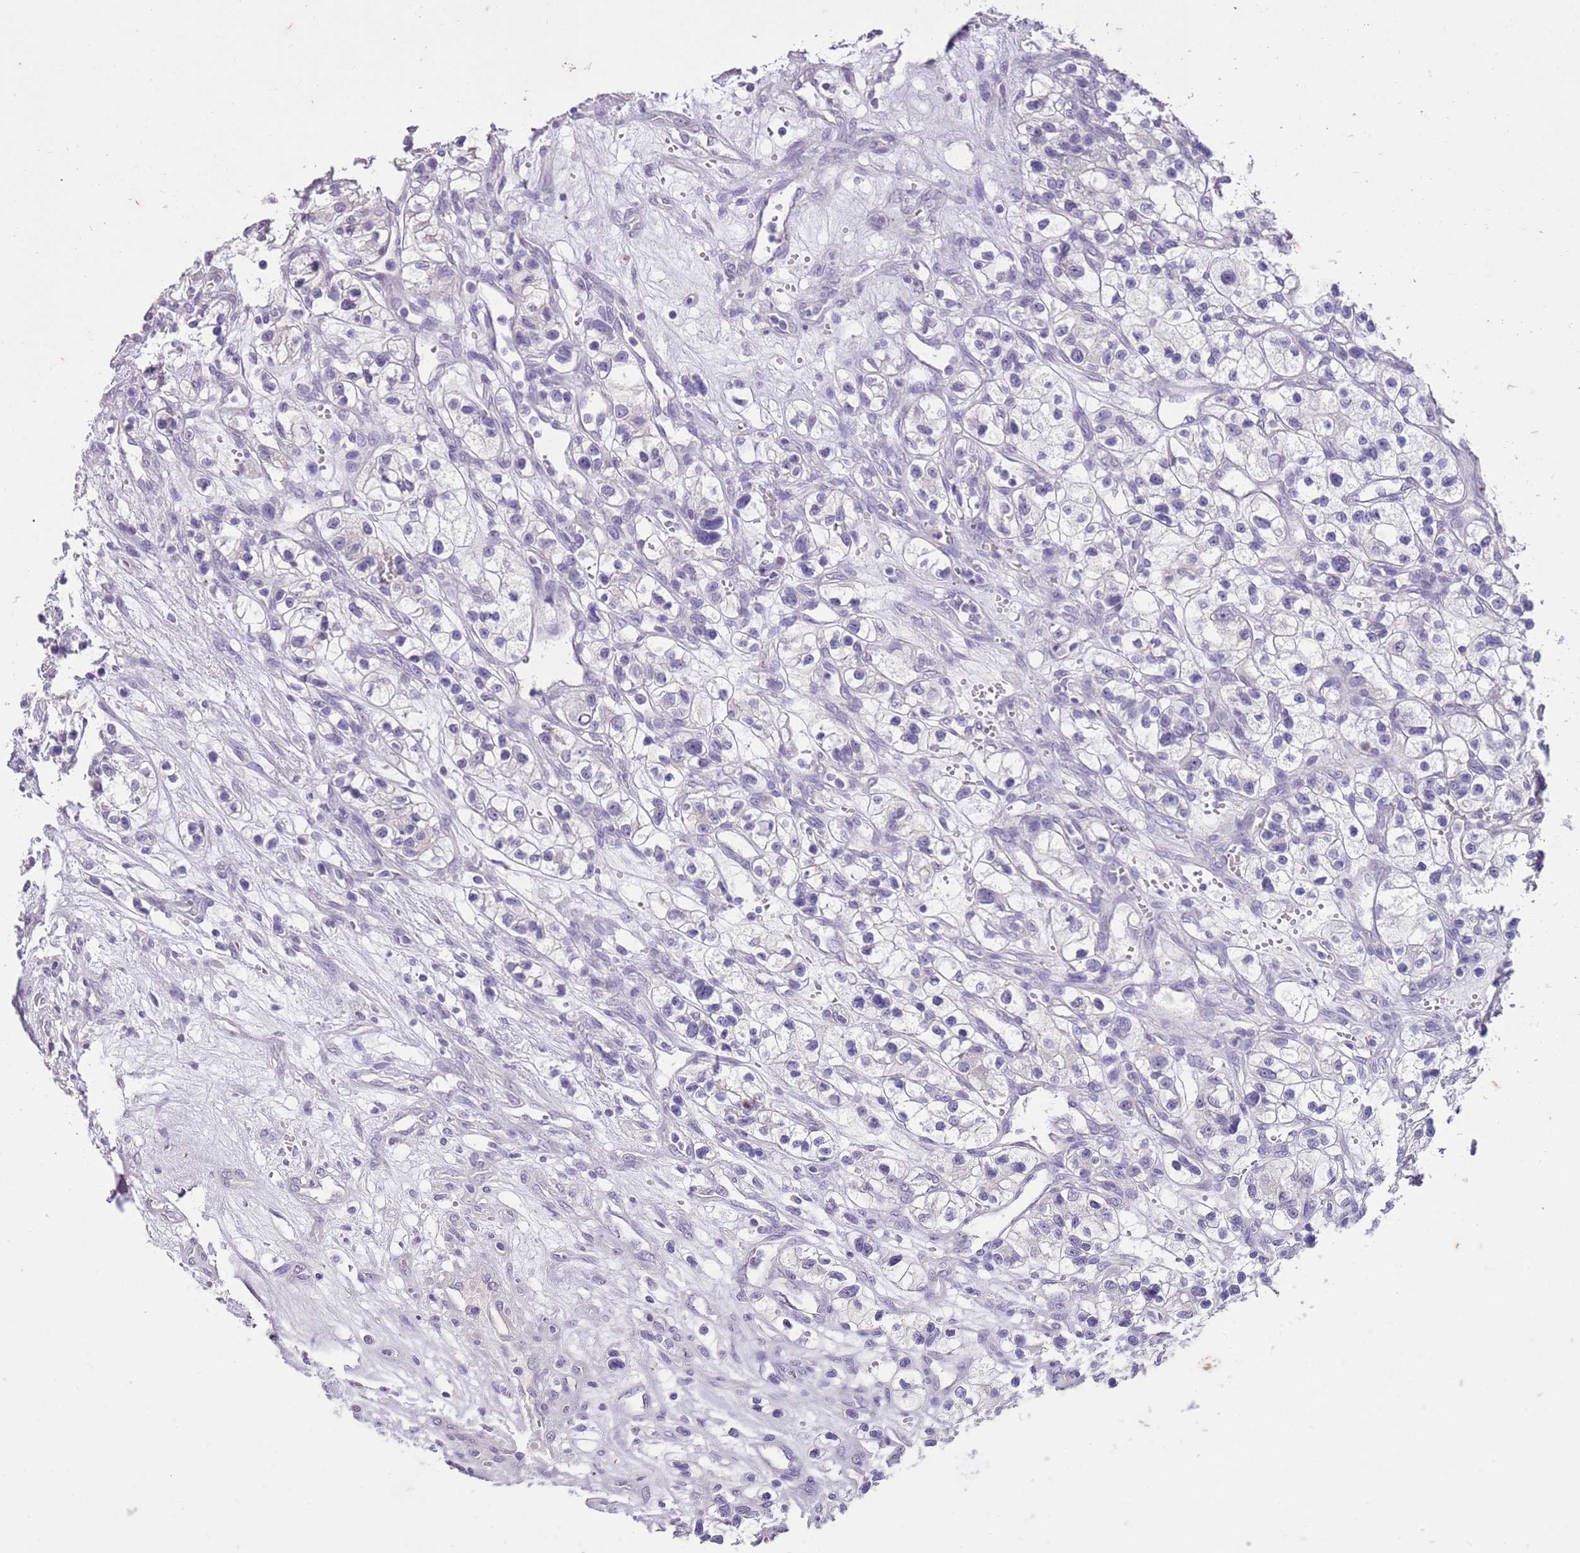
{"staining": {"intensity": "negative", "quantity": "none", "location": "none"}, "tissue": "renal cancer", "cell_type": "Tumor cells", "image_type": "cancer", "snomed": [{"axis": "morphology", "description": "Adenocarcinoma, NOS"}, {"axis": "topography", "description": "Kidney"}], "caption": "Immunohistochemistry of human adenocarcinoma (renal) shows no staining in tumor cells. (DAB (3,3'-diaminobenzidine) IHC, high magnification).", "gene": "SLC35E3", "patient": {"sex": "female", "age": 57}}